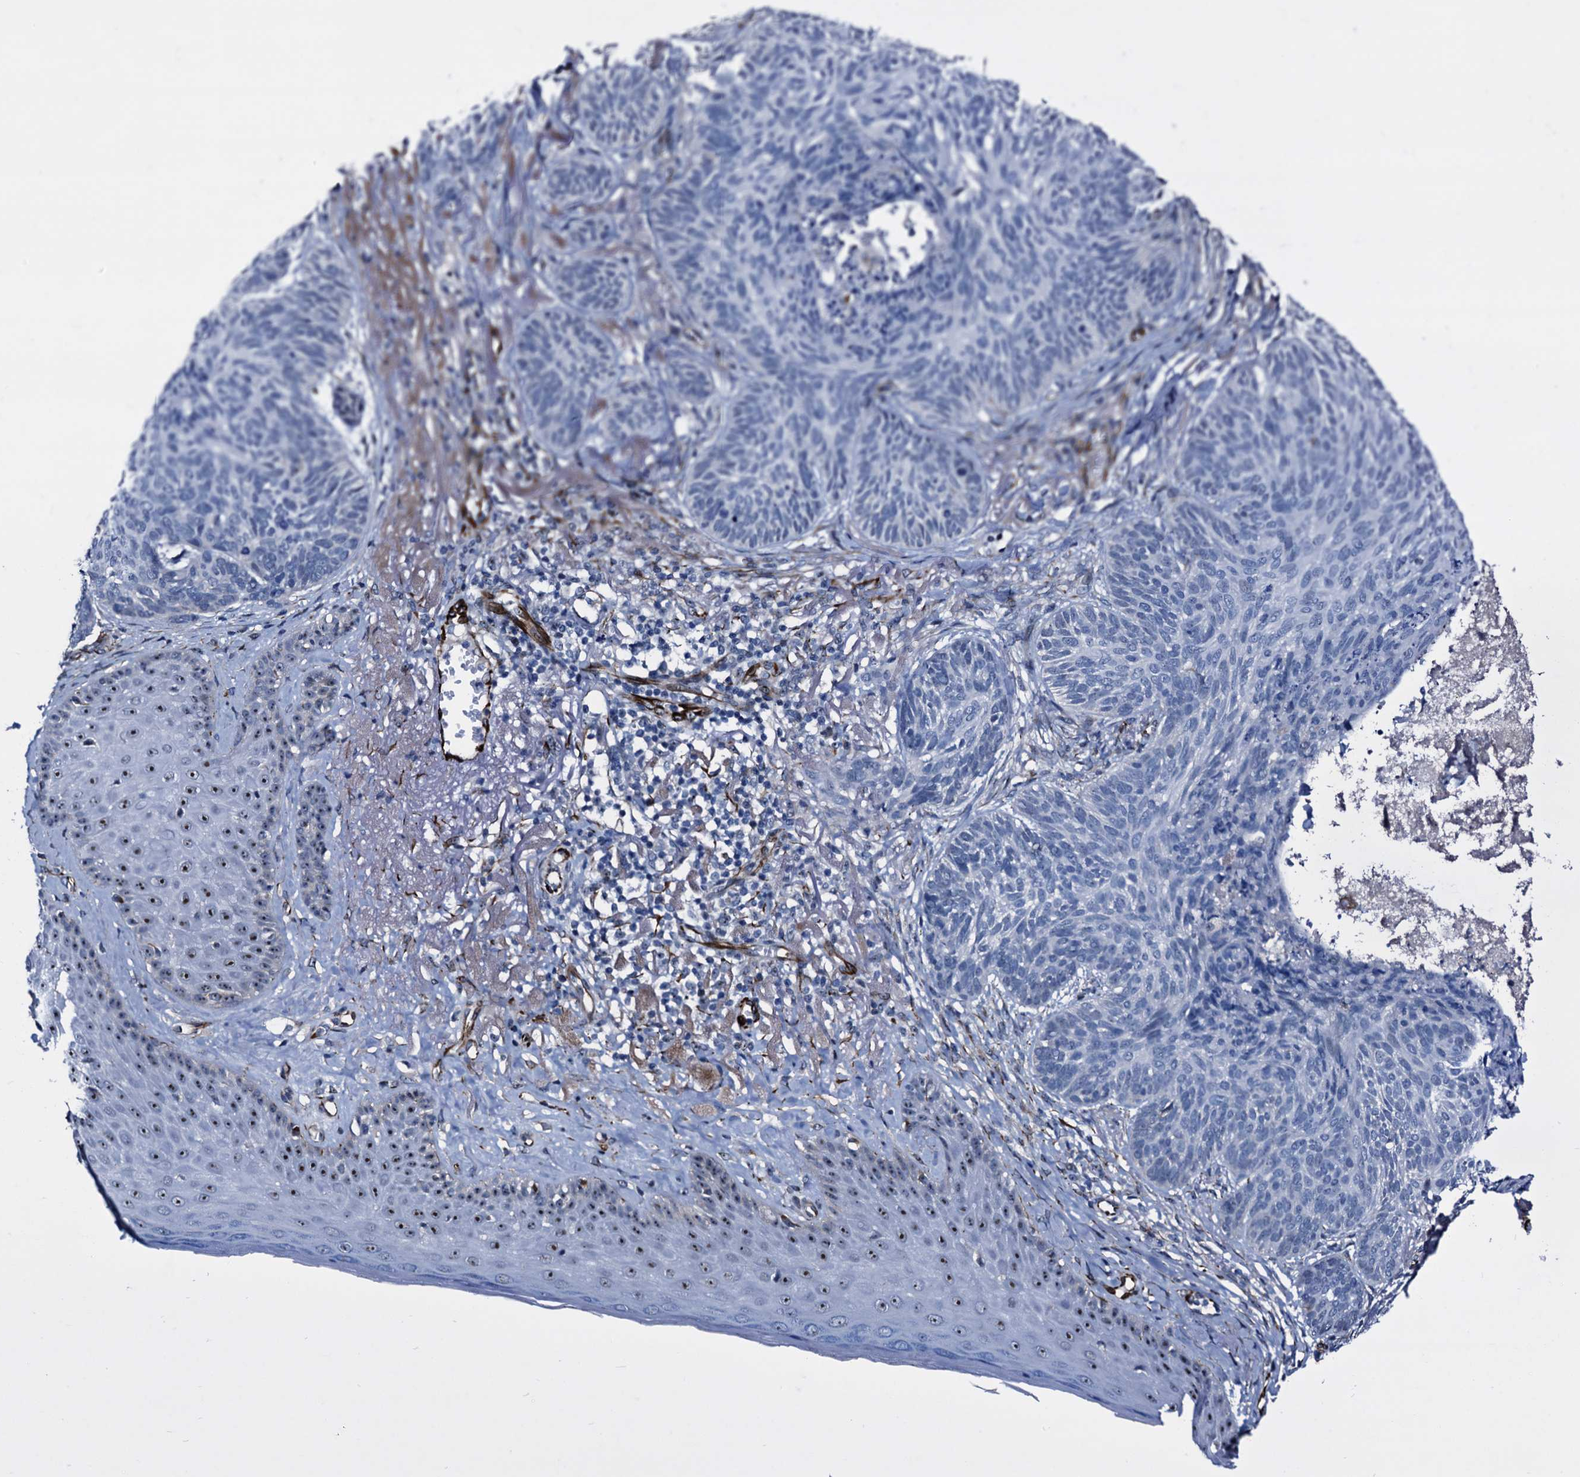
{"staining": {"intensity": "negative", "quantity": "none", "location": "none"}, "tissue": "skin cancer", "cell_type": "Tumor cells", "image_type": "cancer", "snomed": [{"axis": "morphology", "description": "Normal tissue, NOS"}, {"axis": "morphology", "description": "Basal cell carcinoma"}, {"axis": "topography", "description": "Skin"}], "caption": "A photomicrograph of human skin cancer (basal cell carcinoma) is negative for staining in tumor cells.", "gene": "EMG1", "patient": {"sex": "male", "age": 66}}